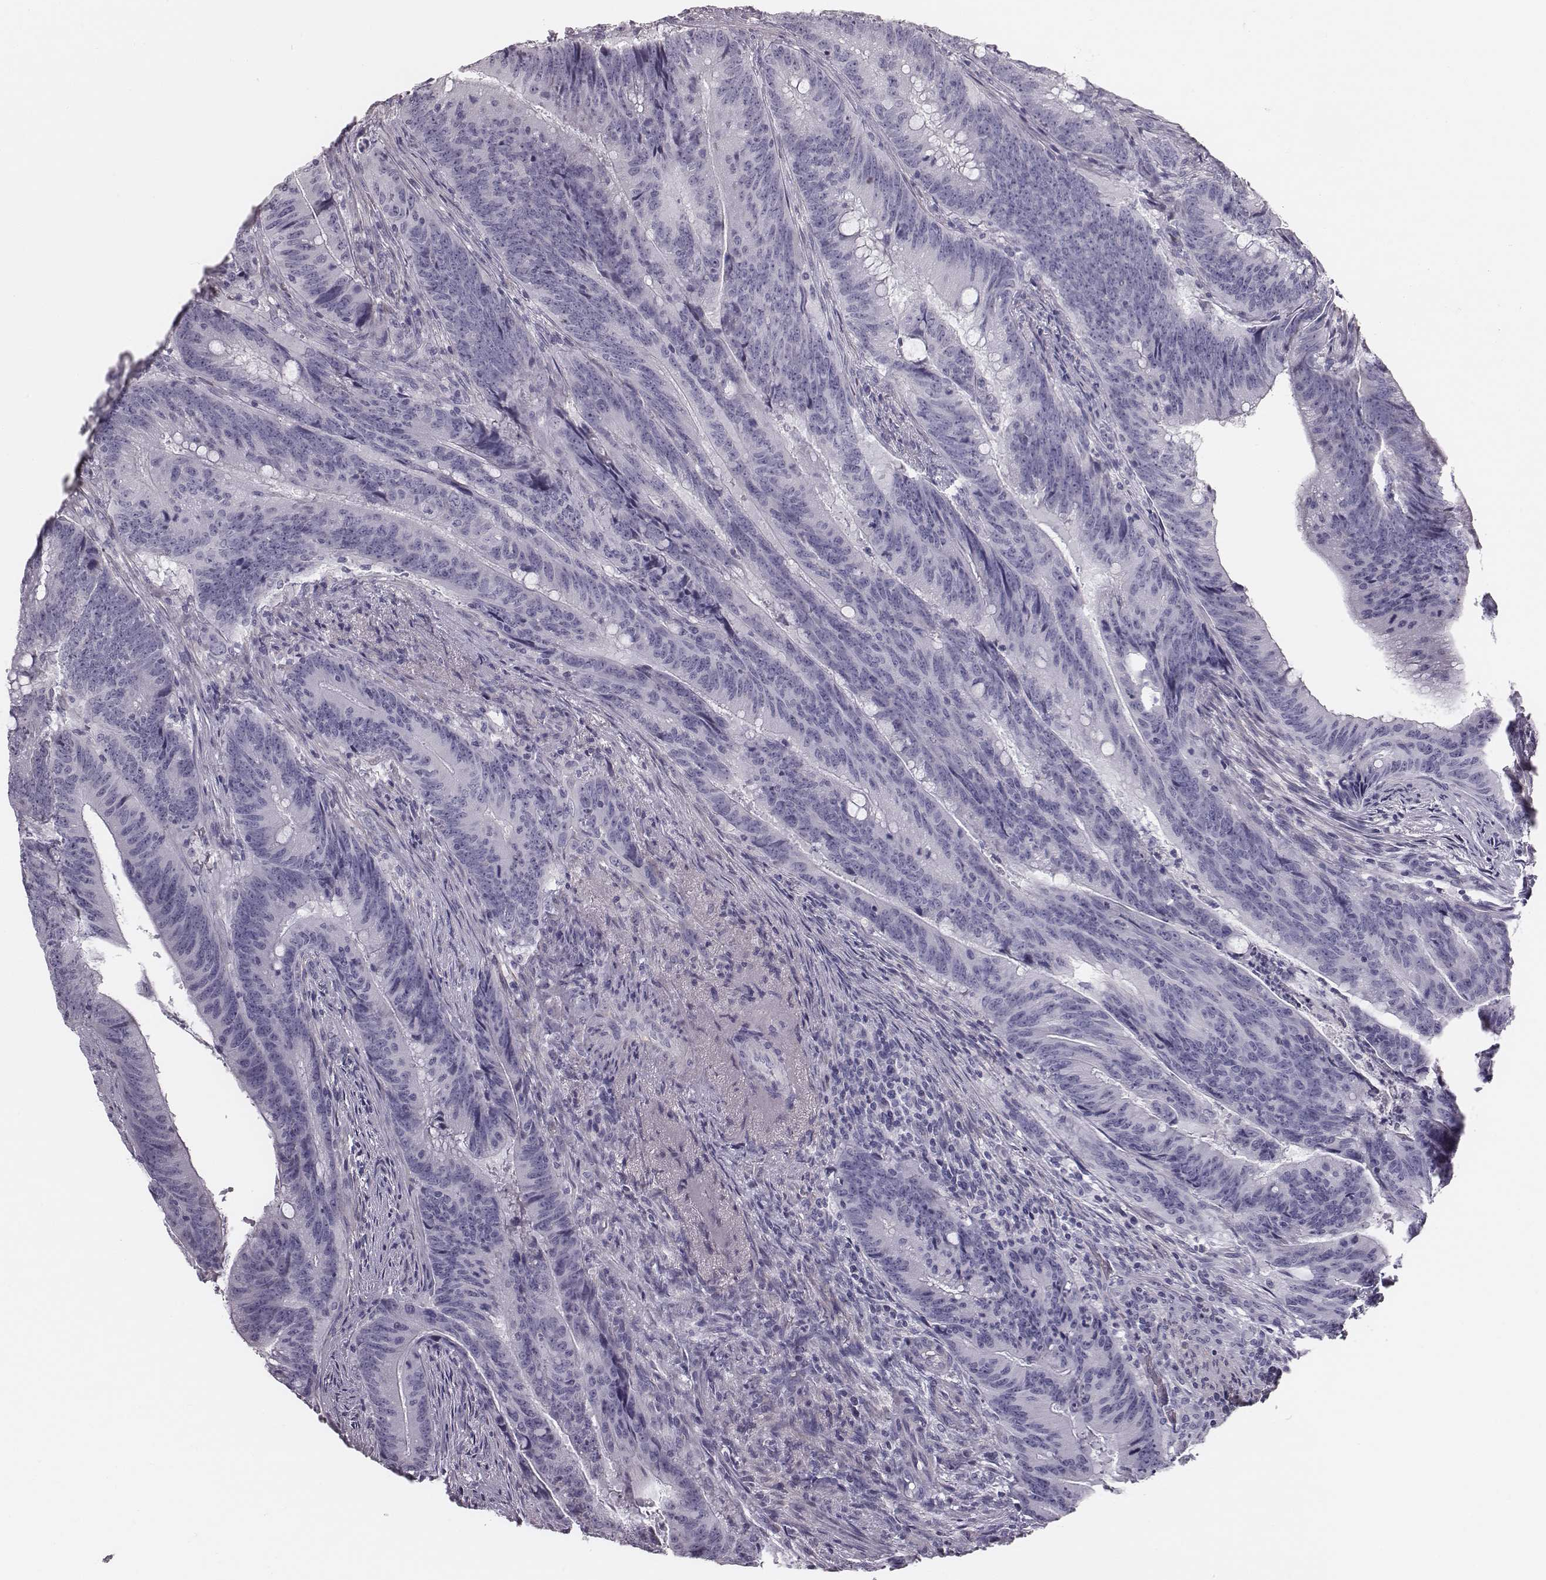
{"staining": {"intensity": "negative", "quantity": "none", "location": "none"}, "tissue": "colorectal cancer", "cell_type": "Tumor cells", "image_type": "cancer", "snomed": [{"axis": "morphology", "description": "Adenocarcinoma, NOS"}, {"axis": "topography", "description": "Colon"}], "caption": "The IHC micrograph has no significant staining in tumor cells of colorectal adenocarcinoma tissue.", "gene": "CRISP1", "patient": {"sex": "female", "age": 87}}